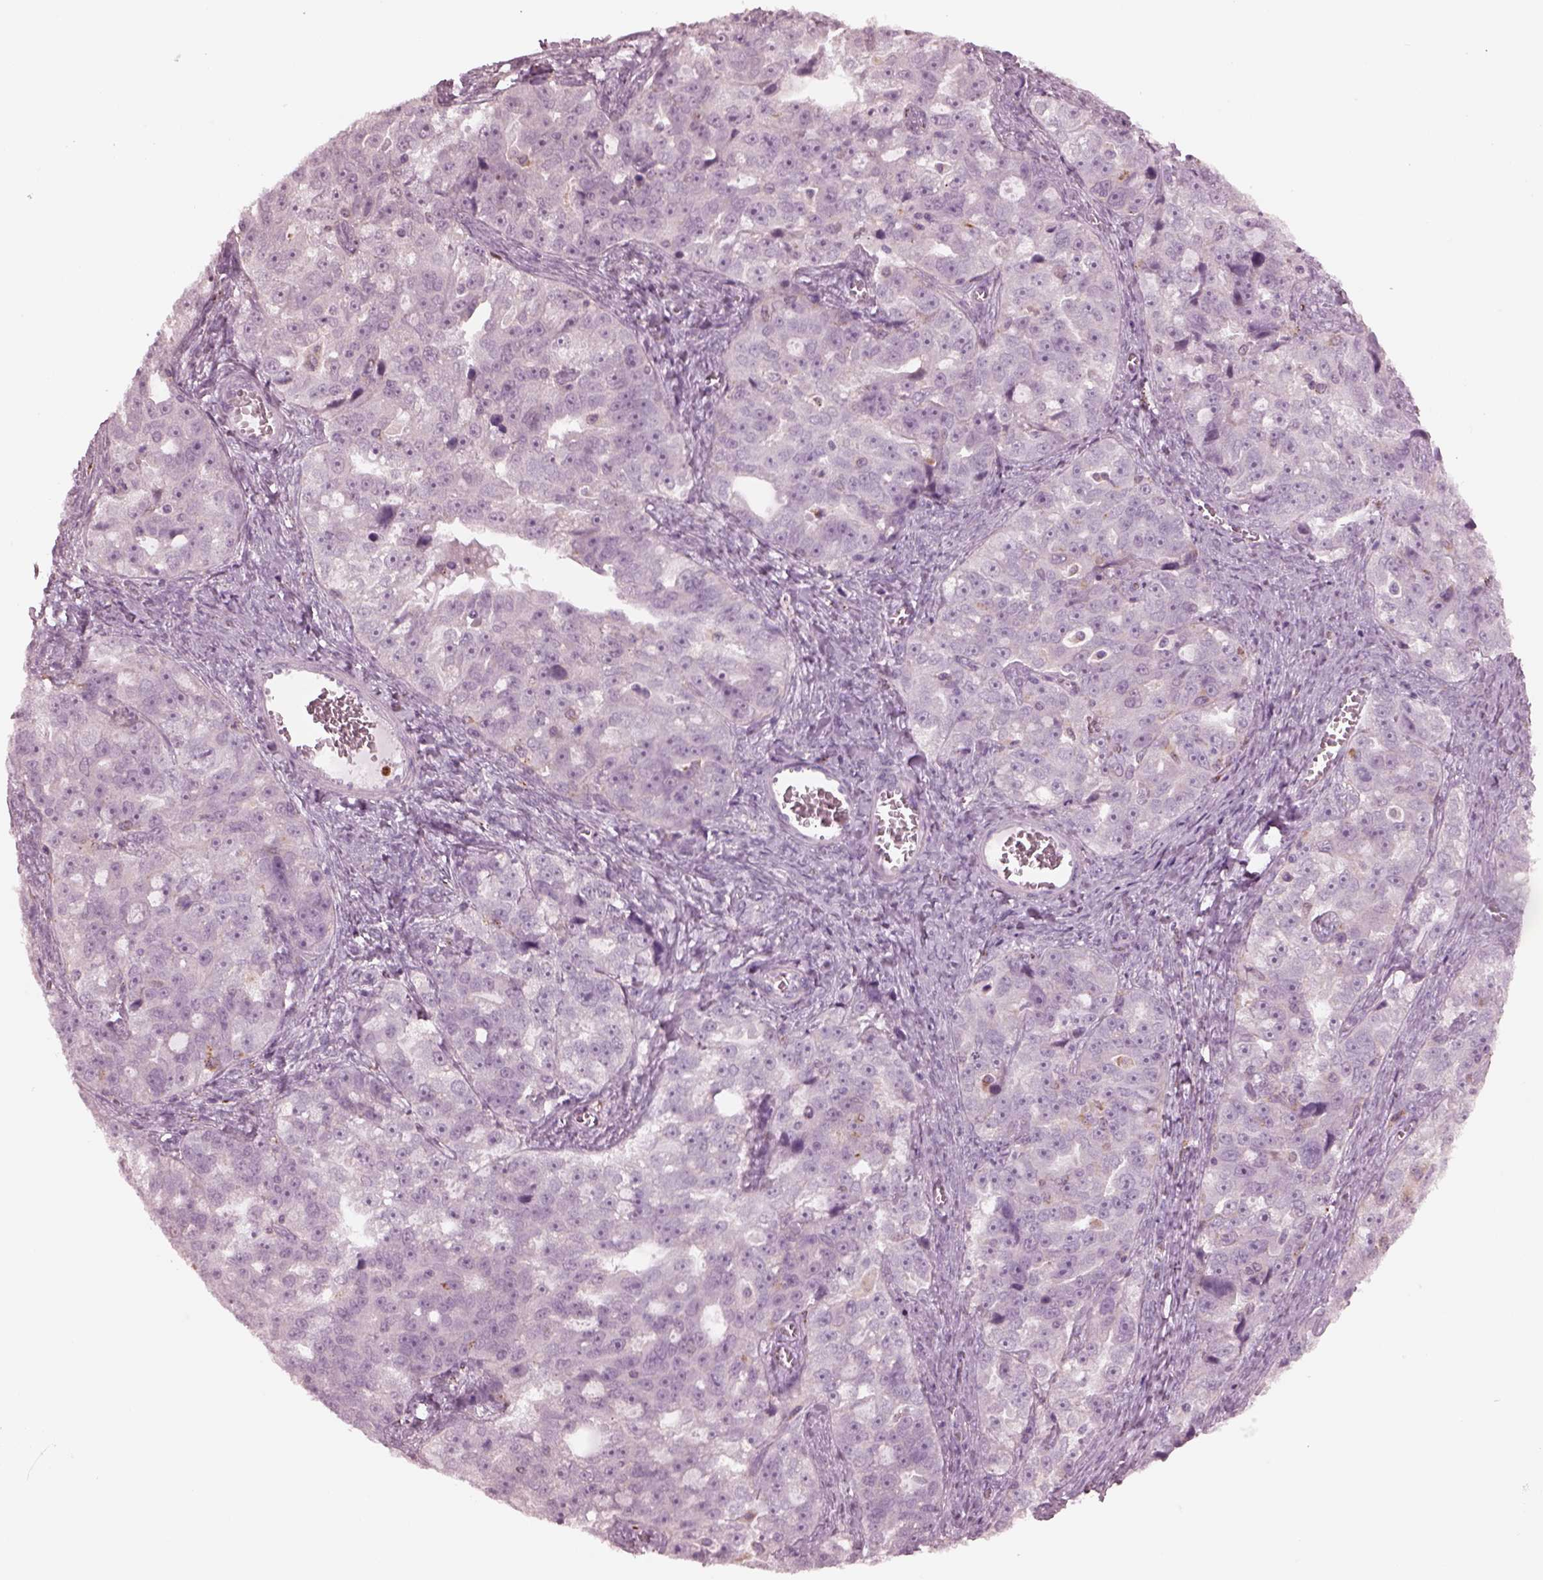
{"staining": {"intensity": "negative", "quantity": "none", "location": "none"}, "tissue": "ovarian cancer", "cell_type": "Tumor cells", "image_type": "cancer", "snomed": [{"axis": "morphology", "description": "Cystadenocarcinoma, serous, NOS"}, {"axis": "topography", "description": "Ovary"}], "caption": "IHC image of neoplastic tissue: ovarian cancer stained with DAB reveals no significant protein expression in tumor cells.", "gene": "SLAMF8", "patient": {"sex": "female", "age": 51}}